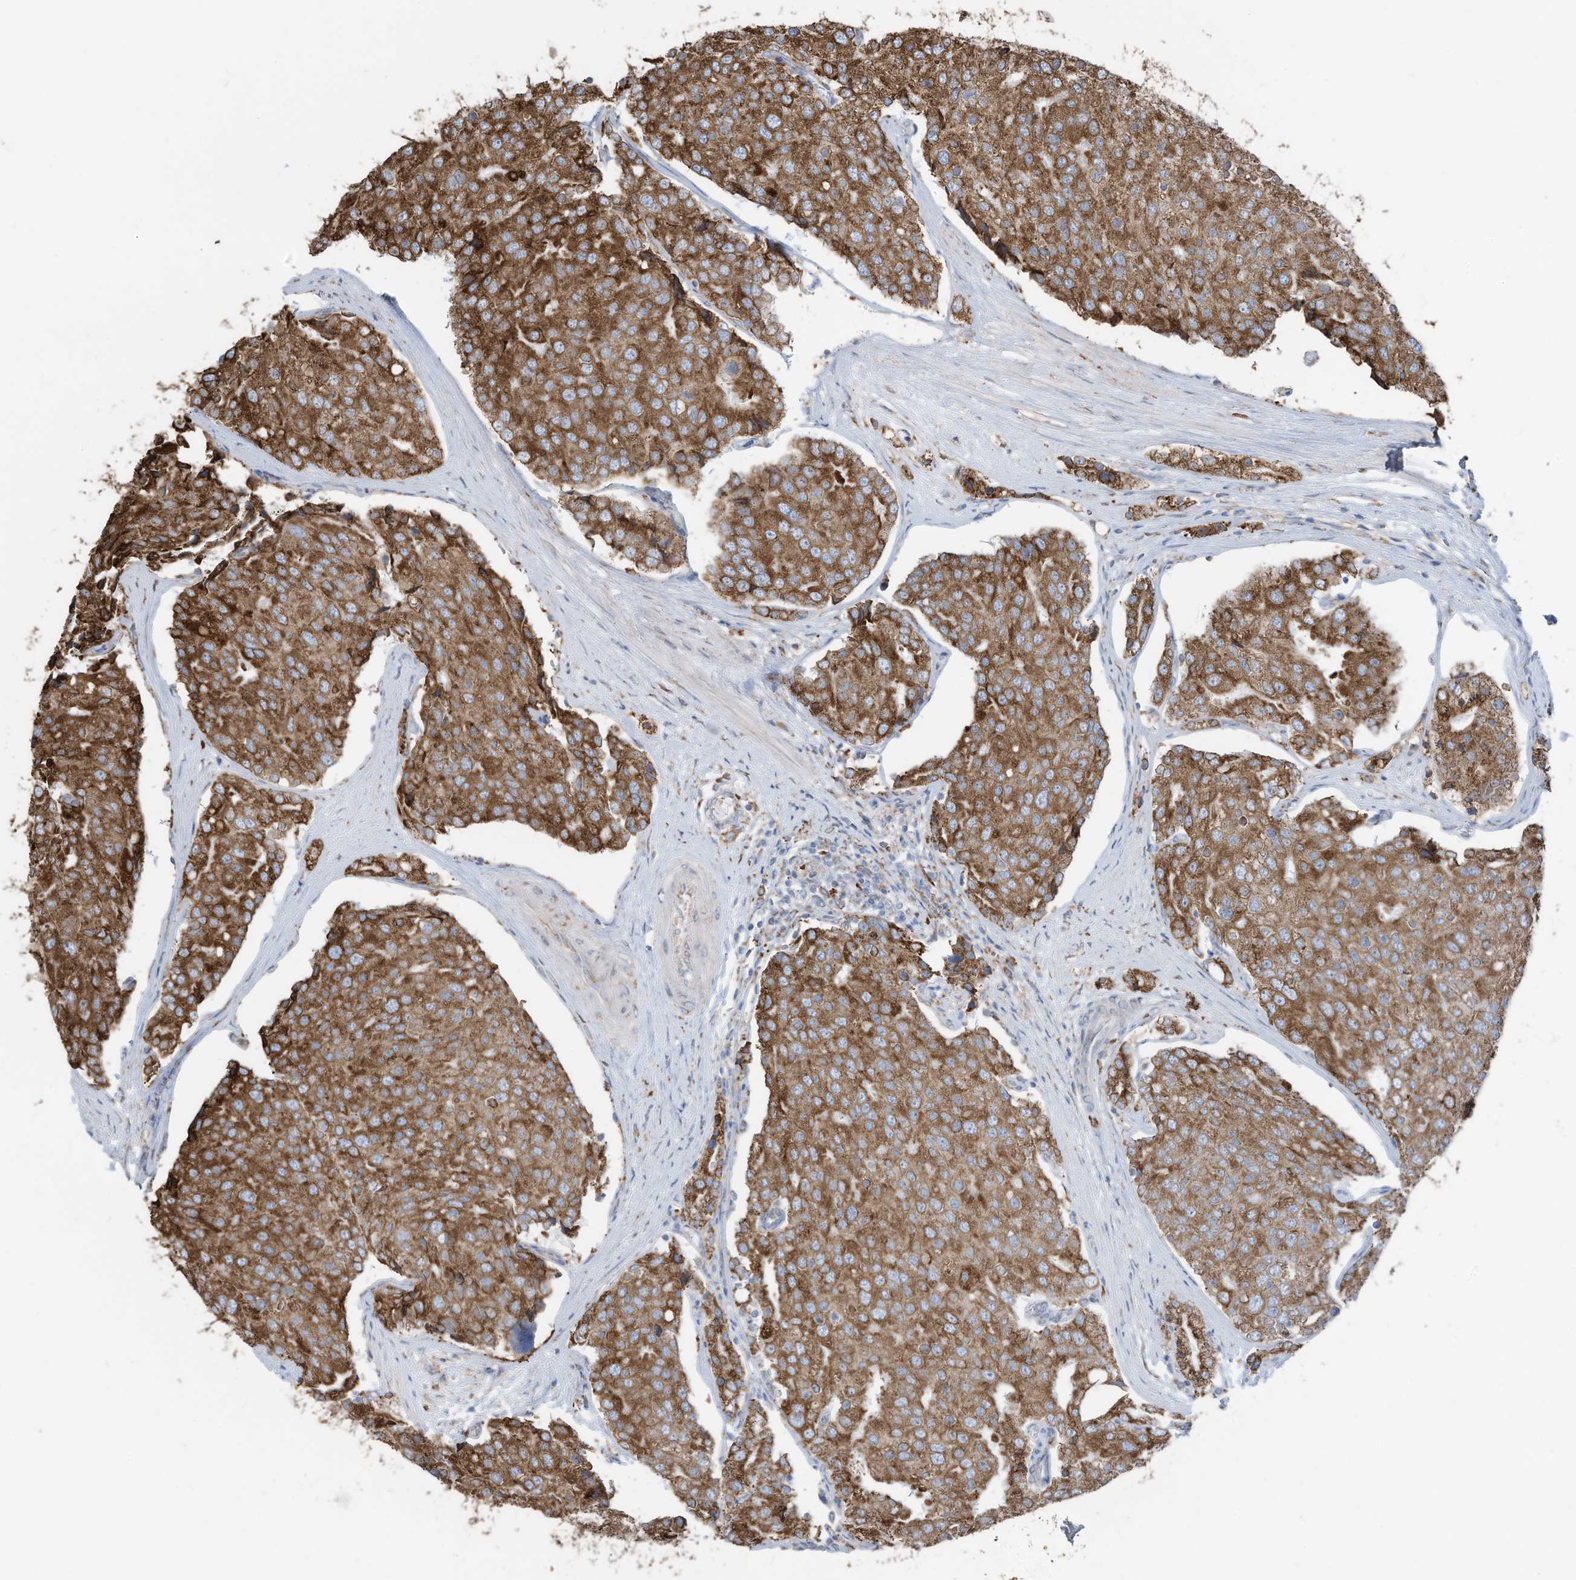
{"staining": {"intensity": "moderate", "quantity": ">75%", "location": "cytoplasmic/membranous"}, "tissue": "prostate cancer", "cell_type": "Tumor cells", "image_type": "cancer", "snomed": [{"axis": "morphology", "description": "Adenocarcinoma, High grade"}, {"axis": "topography", "description": "Prostate"}], "caption": "Human prostate cancer stained with a brown dye shows moderate cytoplasmic/membranous positive positivity in approximately >75% of tumor cells.", "gene": "ZNF354C", "patient": {"sex": "male", "age": 50}}